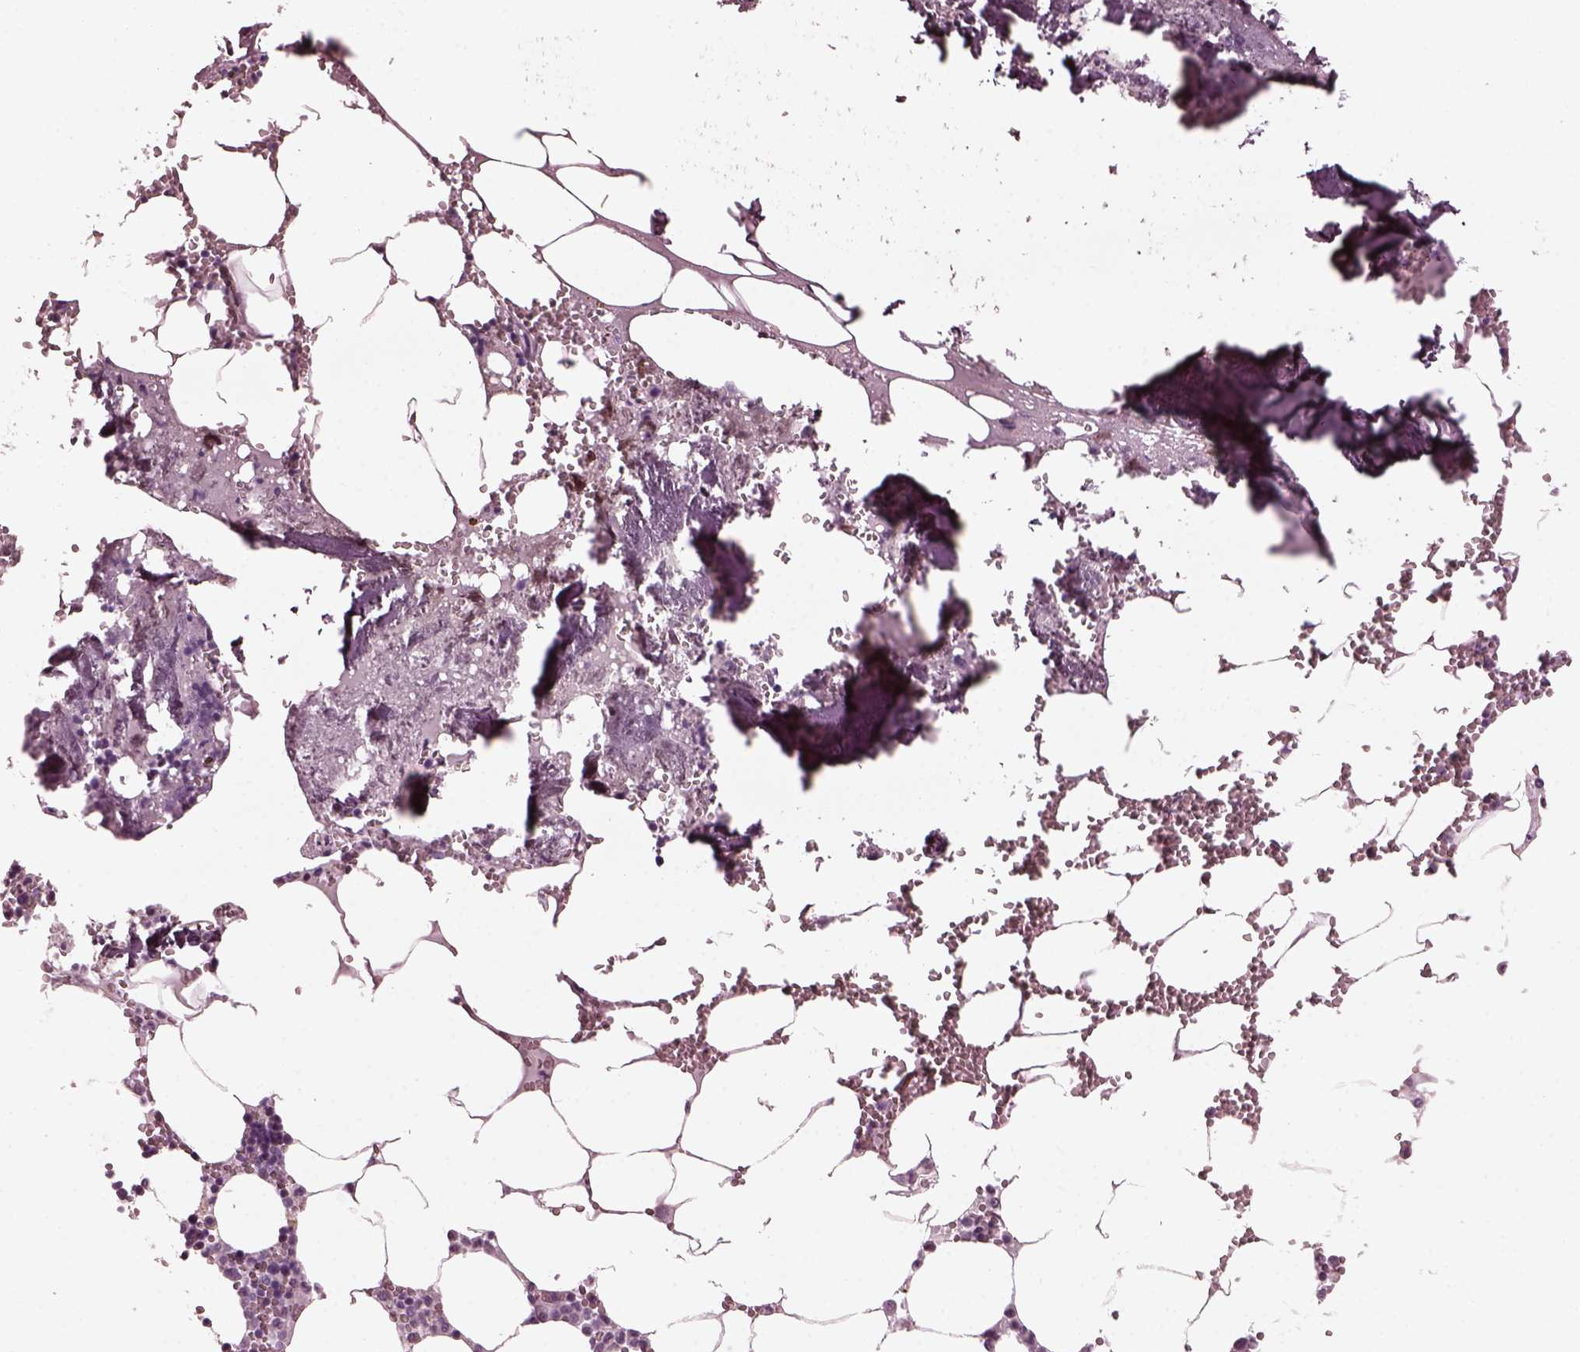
{"staining": {"intensity": "negative", "quantity": "none", "location": "none"}, "tissue": "bone marrow", "cell_type": "Hematopoietic cells", "image_type": "normal", "snomed": [{"axis": "morphology", "description": "Normal tissue, NOS"}, {"axis": "topography", "description": "Bone marrow"}], "caption": "IHC of unremarkable bone marrow demonstrates no expression in hematopoietic cells. The staining was performed using DAB to visualize the protein expression in brown, while the nuclei were stained in blue with hematoxylin (Magnification: 20x).", "gene": "GRM6", "patient": {"sex": "male", "age": 54}}